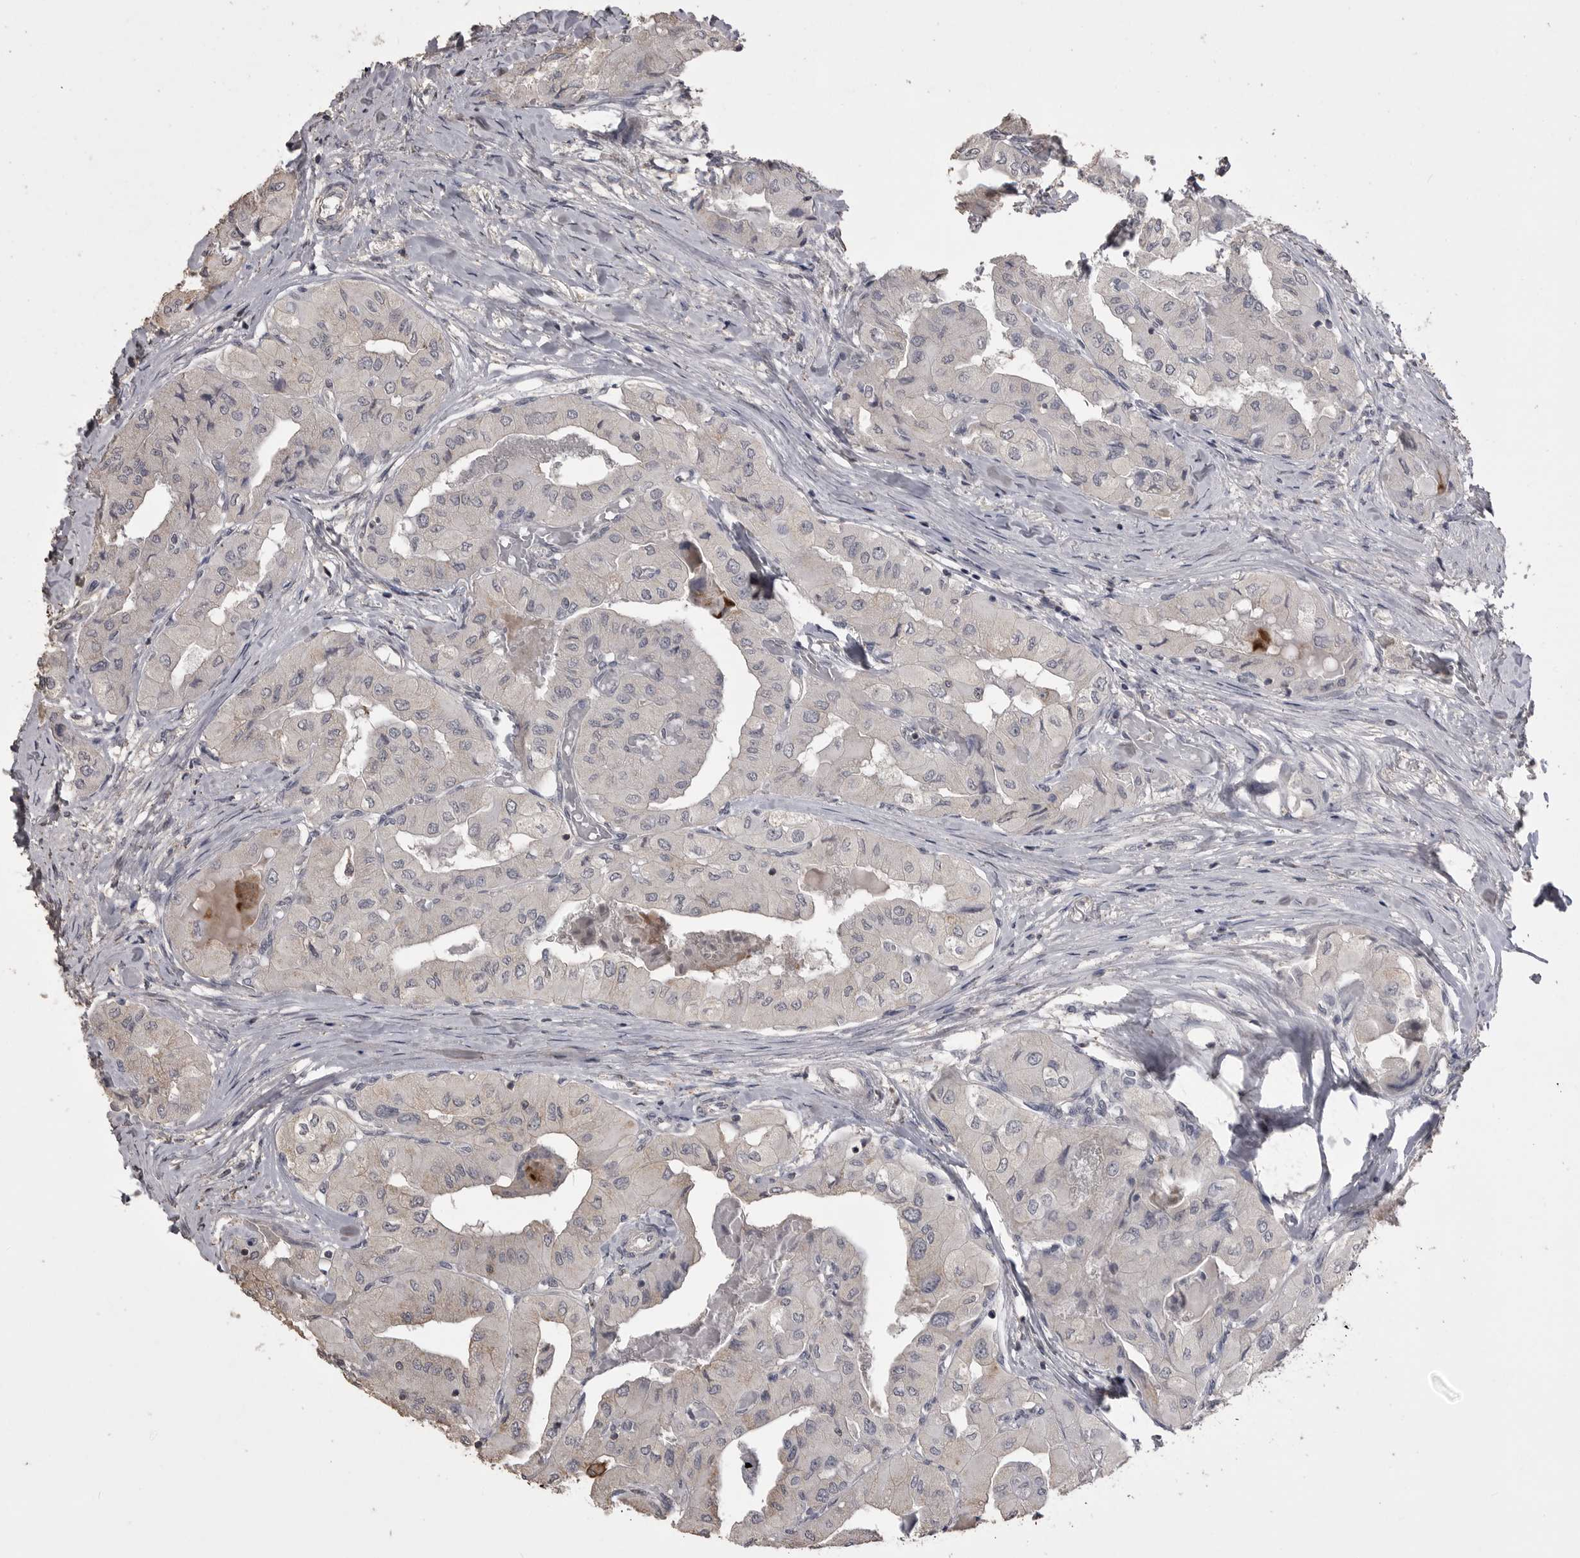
{"staining": {"intensity": "negative", "quantity": "none", "location": "none"}, "tissue": "thyroid cancer", "cell_type": "Tumor cells", "image_type": "cancer", "snomed": [{"axis": "morphology", "description": "Papillary adenocarcinoma, NOS"}, {"axis": "topography", "description": "Thyroid gland"}], "caption": "There is no significant positivity in tumor cells of papillary adenocarcinoma (thyroid).", "gene": "MMP7", "patient": {"sex": "female", "age": 59}}